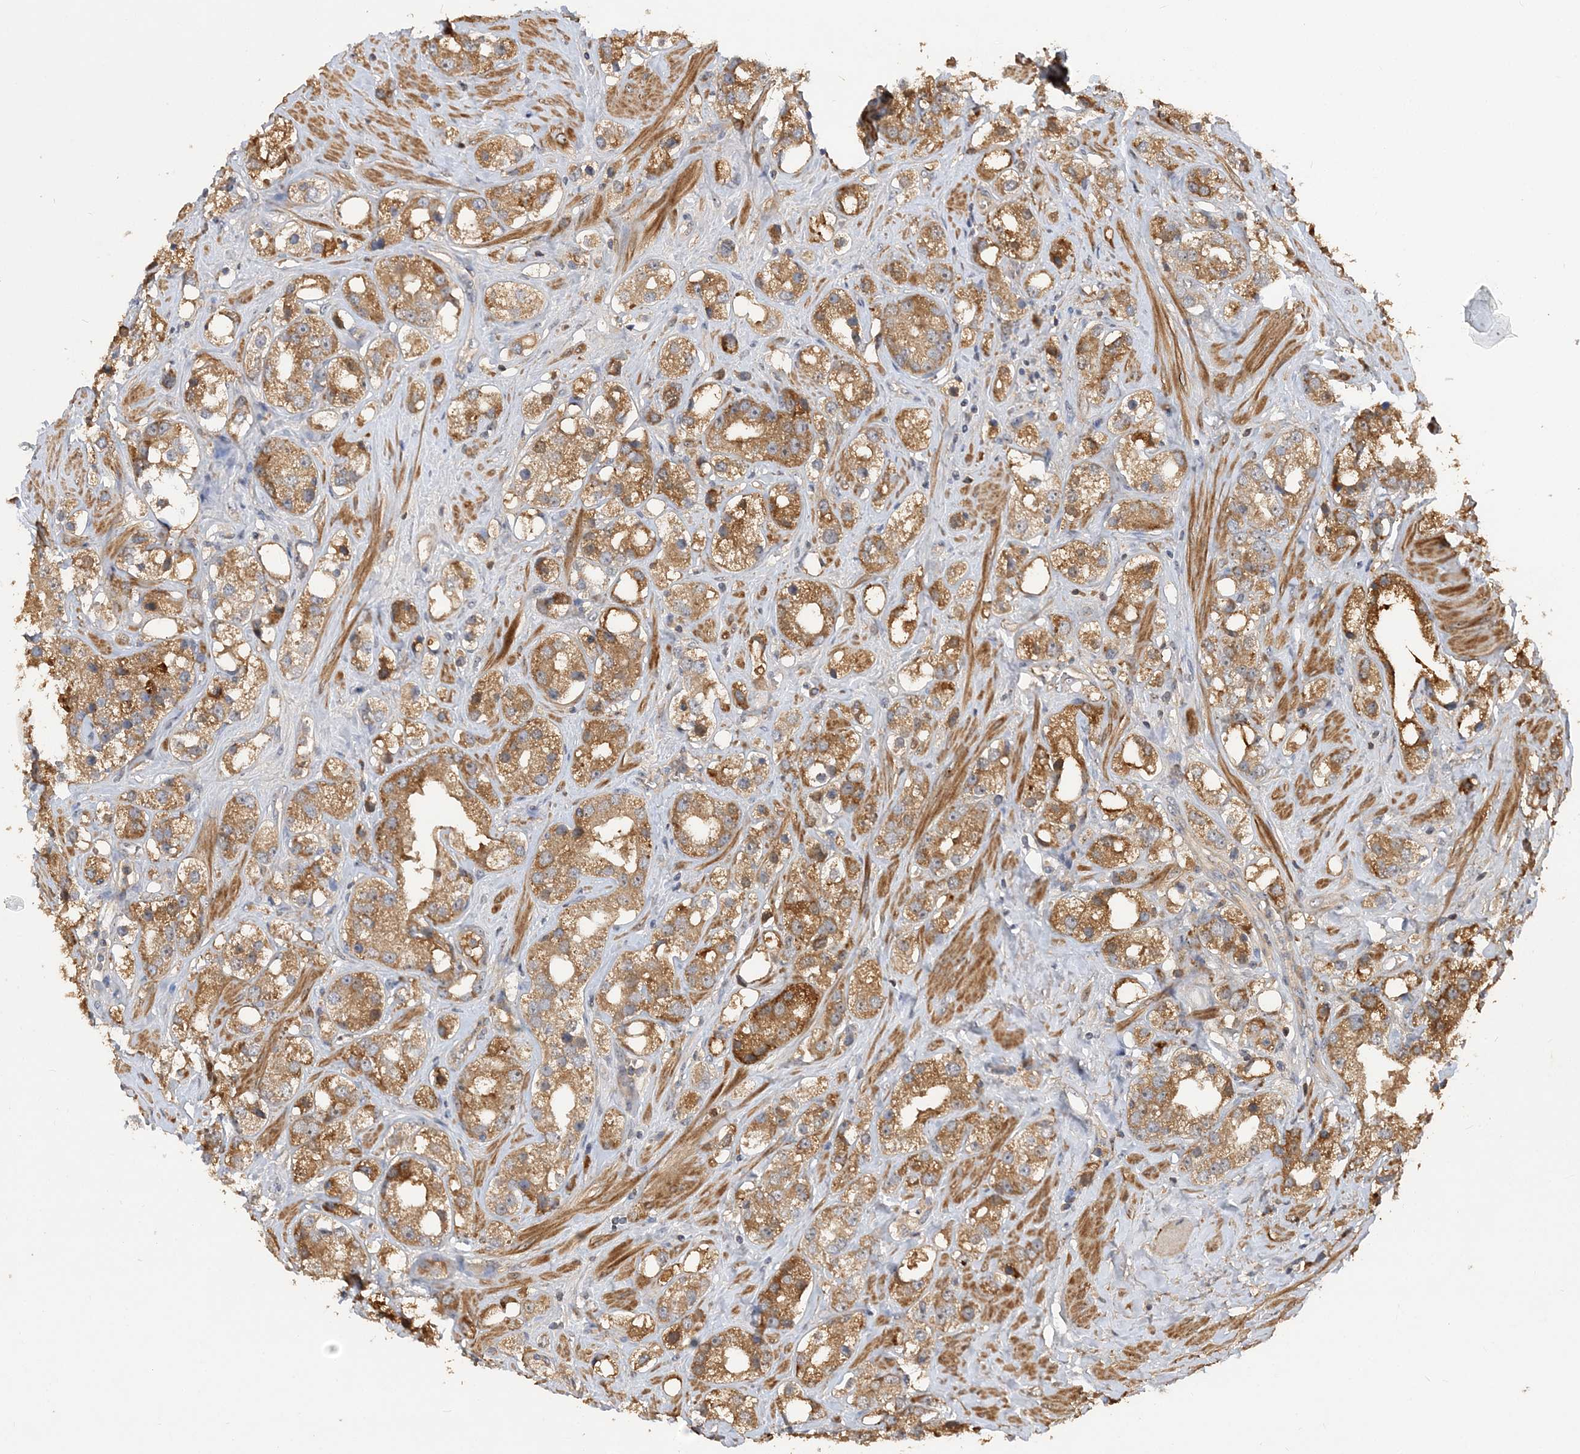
{"staining": {"intensity": "moderate", "quantity": ">75%", "location": "cytoplasmic/membranous"}, "tissue": "prostate cancer", "cell_type": "Tumor cells", "image_type": "cancer", "snomed": [{"axis": "morphology", "description": "Adenocarcinoma, NOS"}, {"axis": "topography", "description": "Prostate"}], "caption": "Protein staining by IHC exhibits moderate cytoplasmic/membranous positivity in about >75% of tumor cells in prostate cancer.", "gene": "GRINA", "patient": {"sex": "male", "age": 79}}